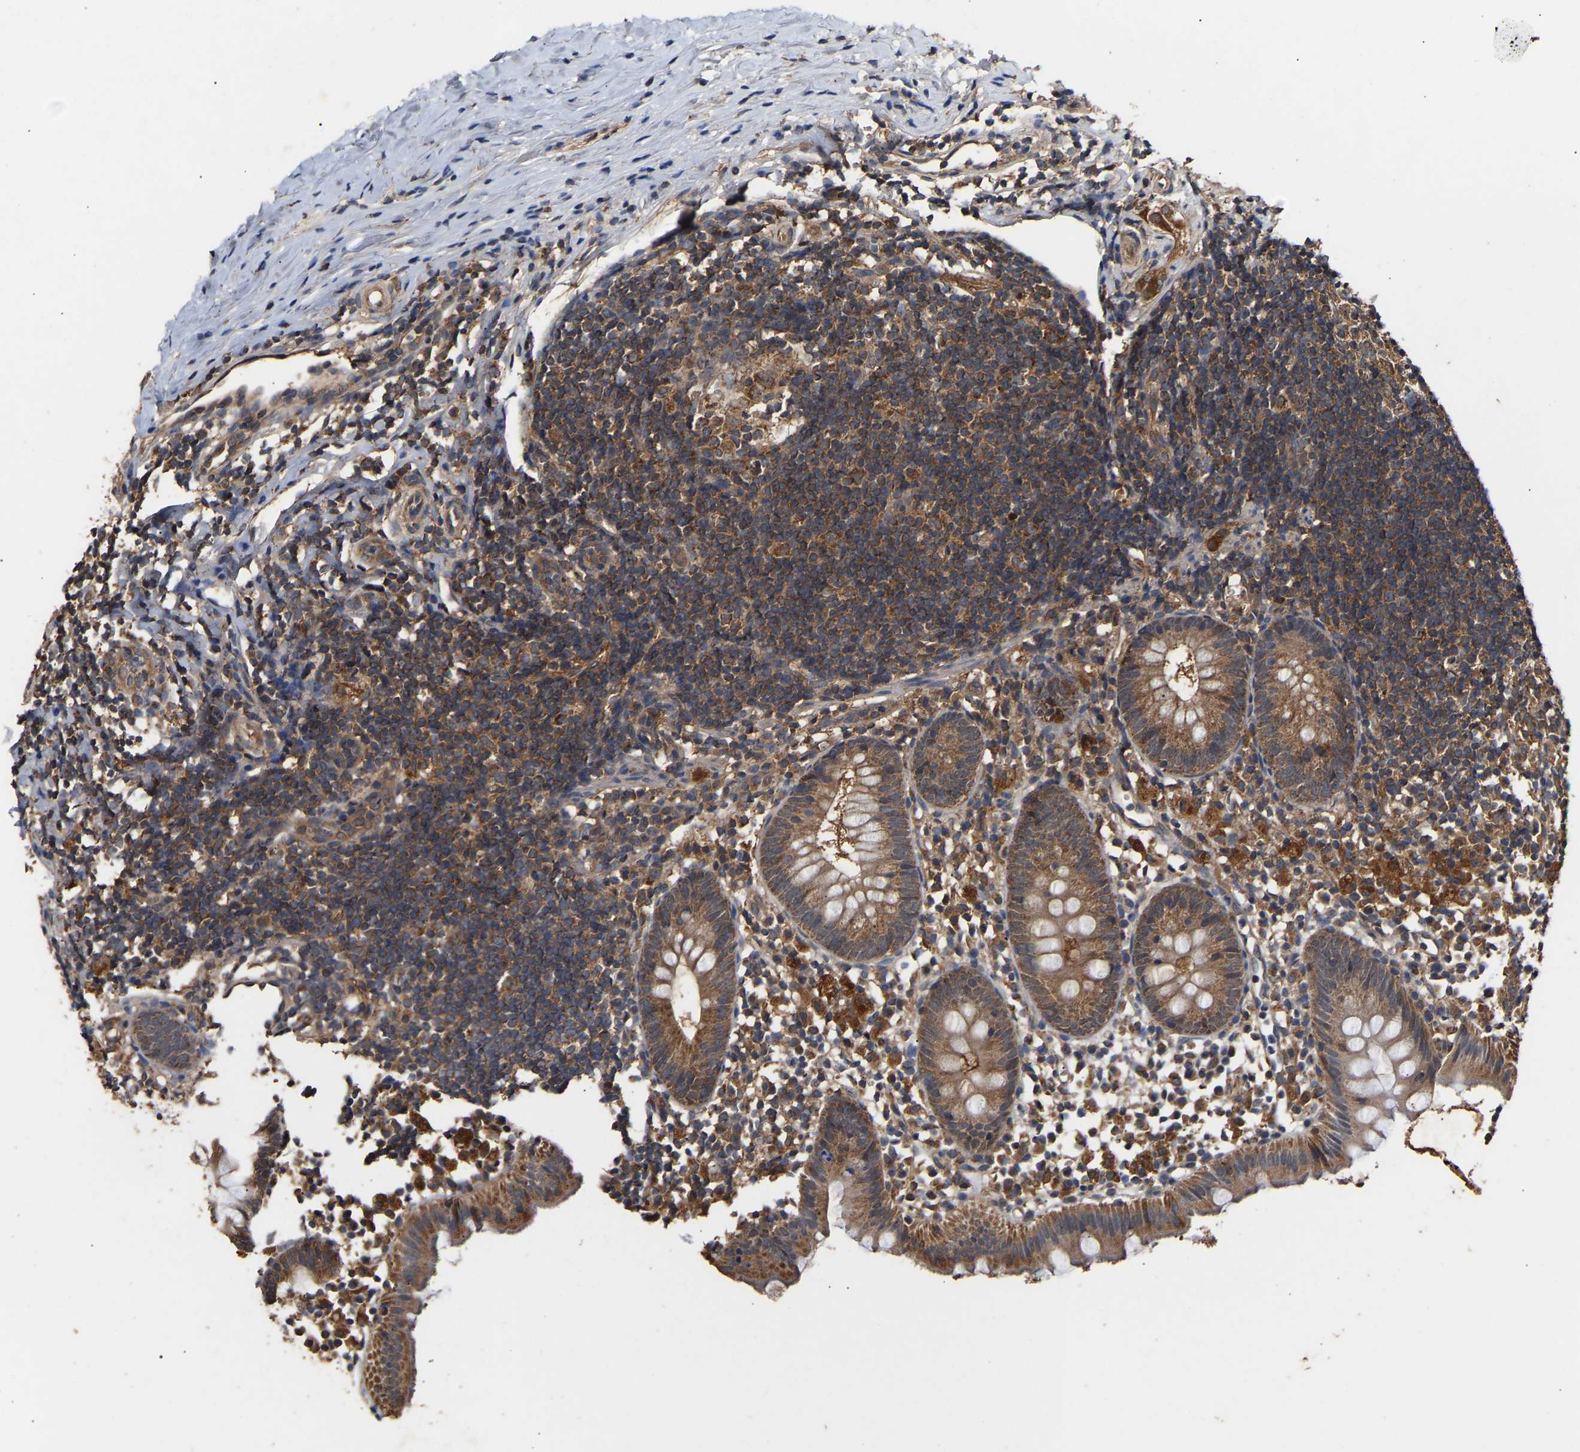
{"staining": {"intensity": "moderate", "quantity": ">75%", "location": "cytoplasmic/membranous"}, "tissue": "appendix", "cell_type": "Glandular cells", "image_type": "normal", "snomed": [{"axis": "morphology", "description": "Normal tissue, NOS"}, {"axis": "topography", "description": "Appendix"}], "caption": "This is a photomicrograph of IHC staining of normal appendix, which shows moderate staining in the cytoplasmic/membranous of glandular cells.", "gene": "ZNF26", "patient": {"sex": "female", "age": 20}}